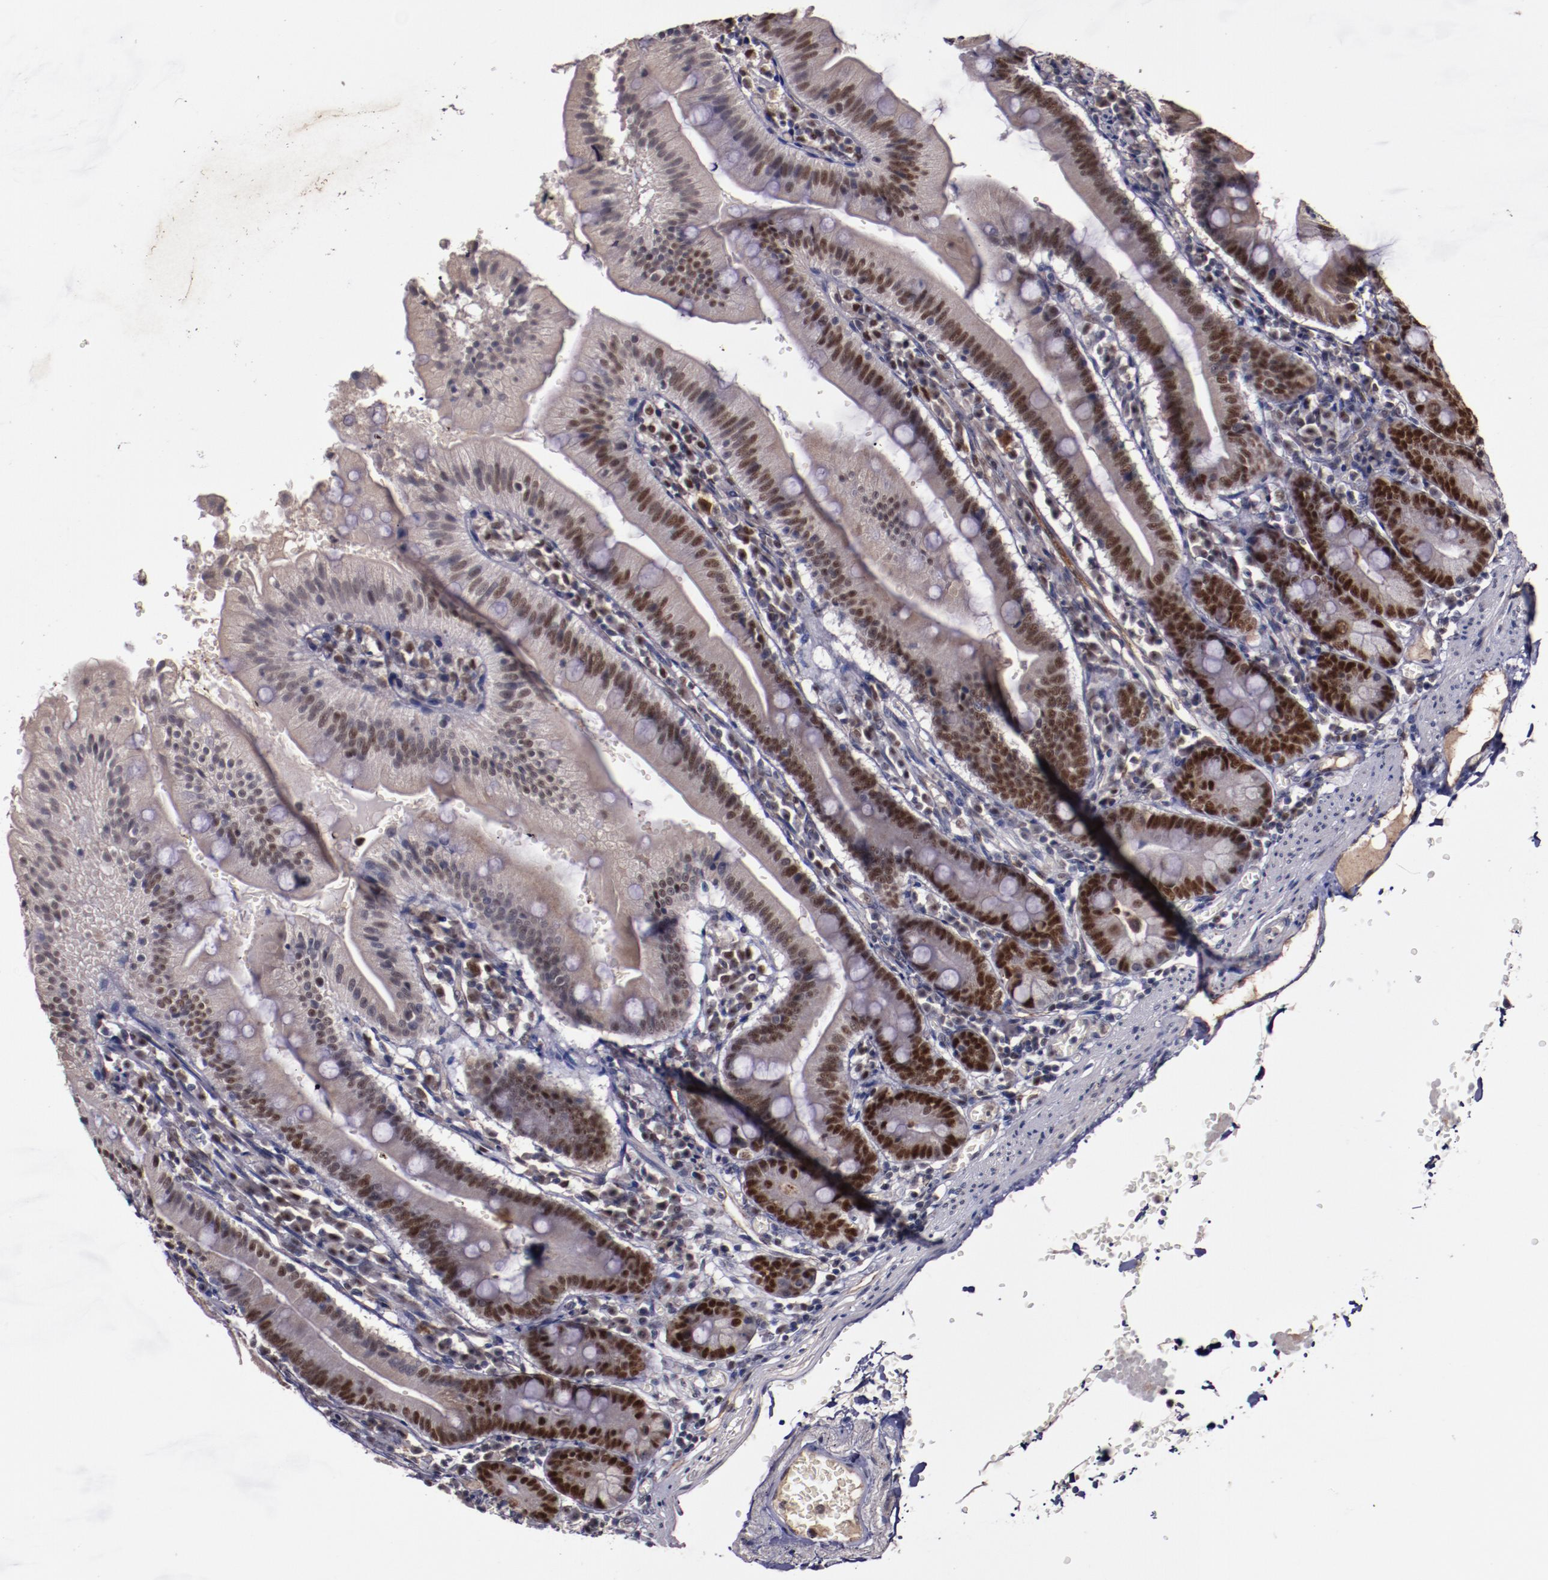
{"staining": {"intensity": "moderate", "quantity": ">75%", "location": "nuclear"}, "tissue": "small intestine", "cell_type": "Glandular cells", "image_type": "normal", "snomed": [{"axis": "morphology", "description": "Normal tissue, NOS"}, {"axis": "topography", "description": "Small intestine"}], "caption": "Immunohistochemistry (DAB) staining of benign small intestine exhibits moderate nuclear protein positivity in about >75% of glandular cells.", "gene": "CHEK2", "patient": {"sex": "male", "age": 71}}